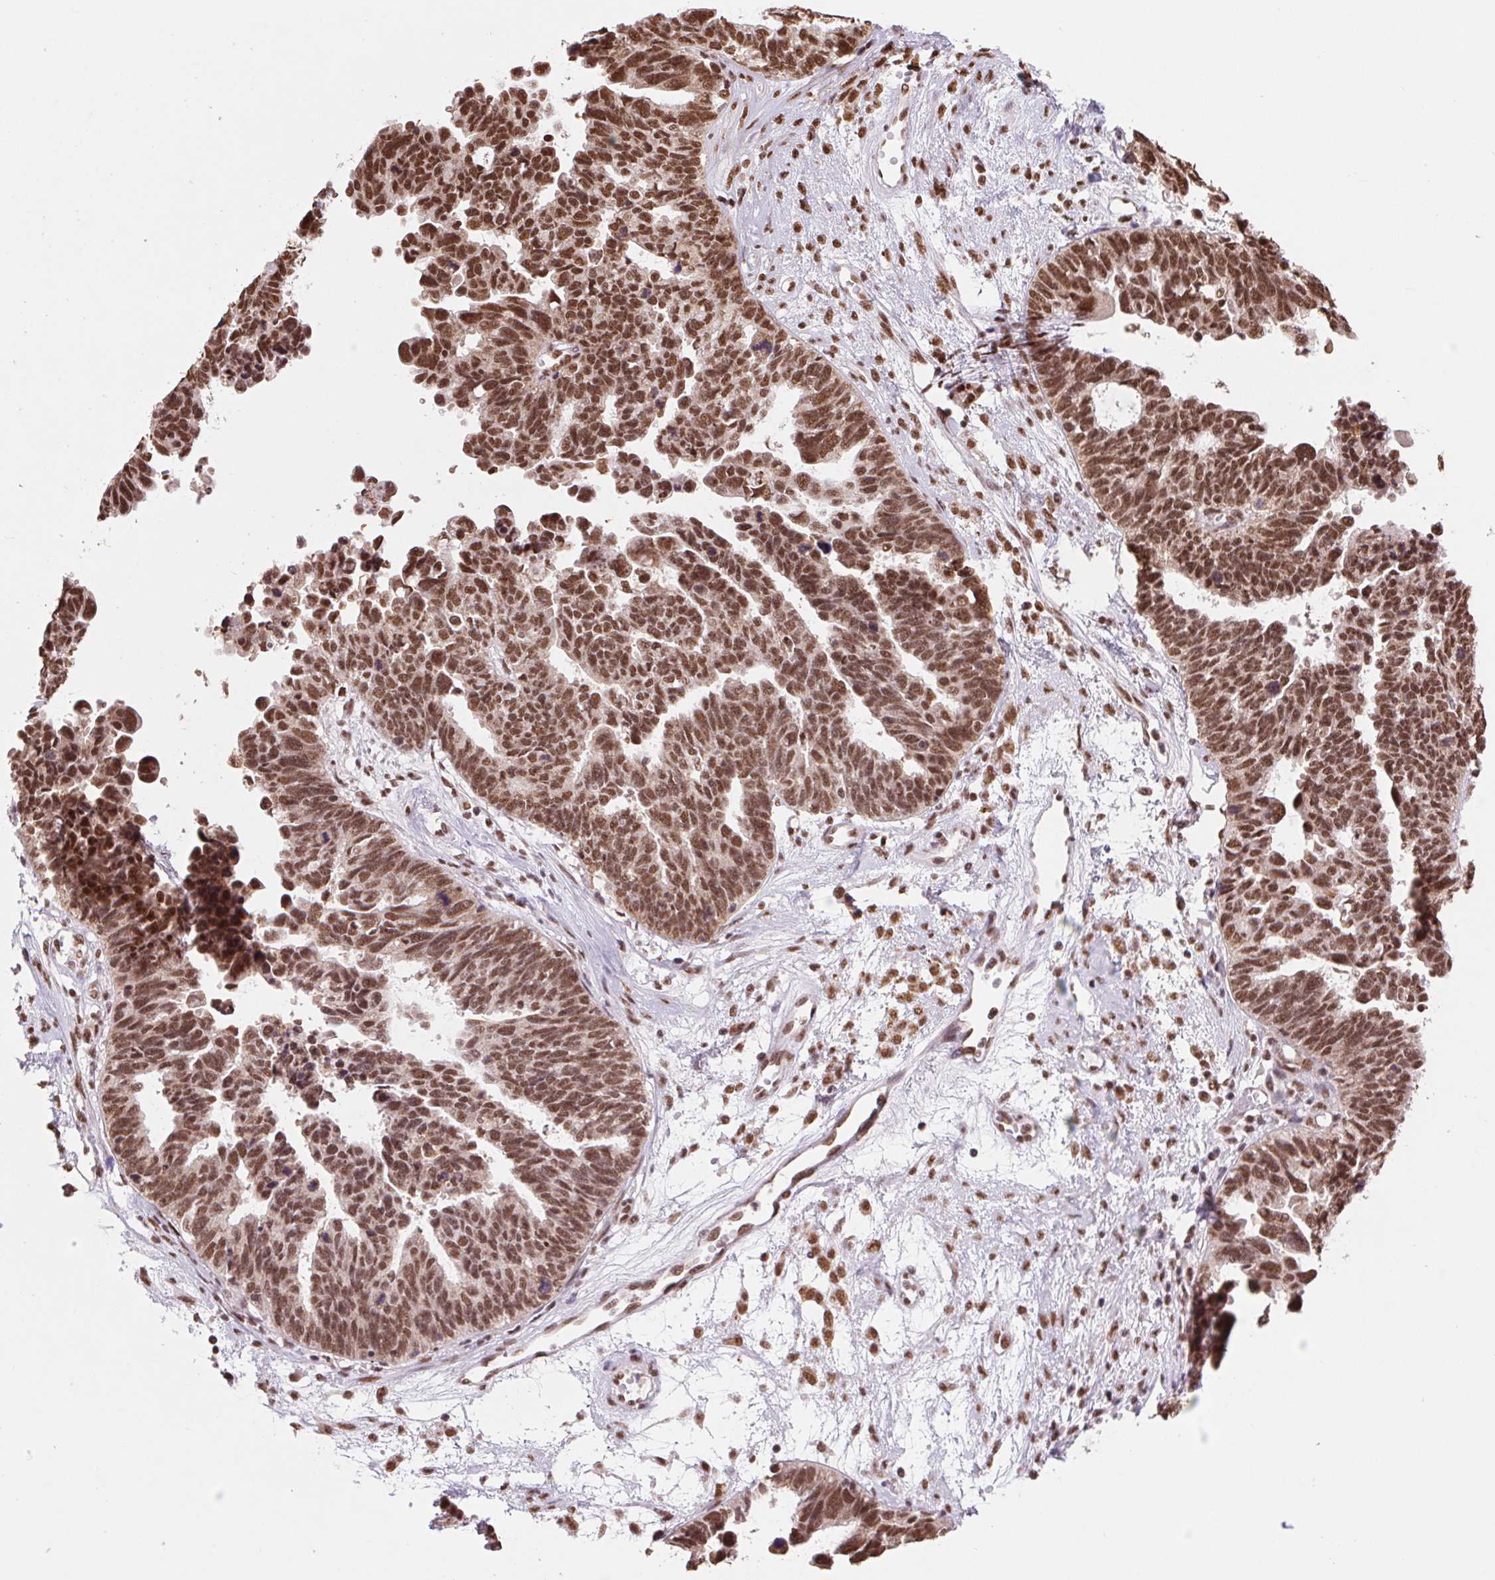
{"staining": {"intensity": "moderate", "quantity": ">75%", "location": "nuclear"}, "tissue": "ovarian cancer", "cell_type": "Tumor cells", "image_type": "cancer", "snomed": [{"axis": "morphology", "description": "Cystadenocarcinoma, serous, NOS"}, {"axis": "topography", "description": "Ovary"}], "caption": "Tumor cells reveal moderate nuclear expression in approximately >75% of cells in ovarian serous cystadenocarcinoma.", "gene": "SNRPG", "patient": {"sex": "female", "age": 60}}